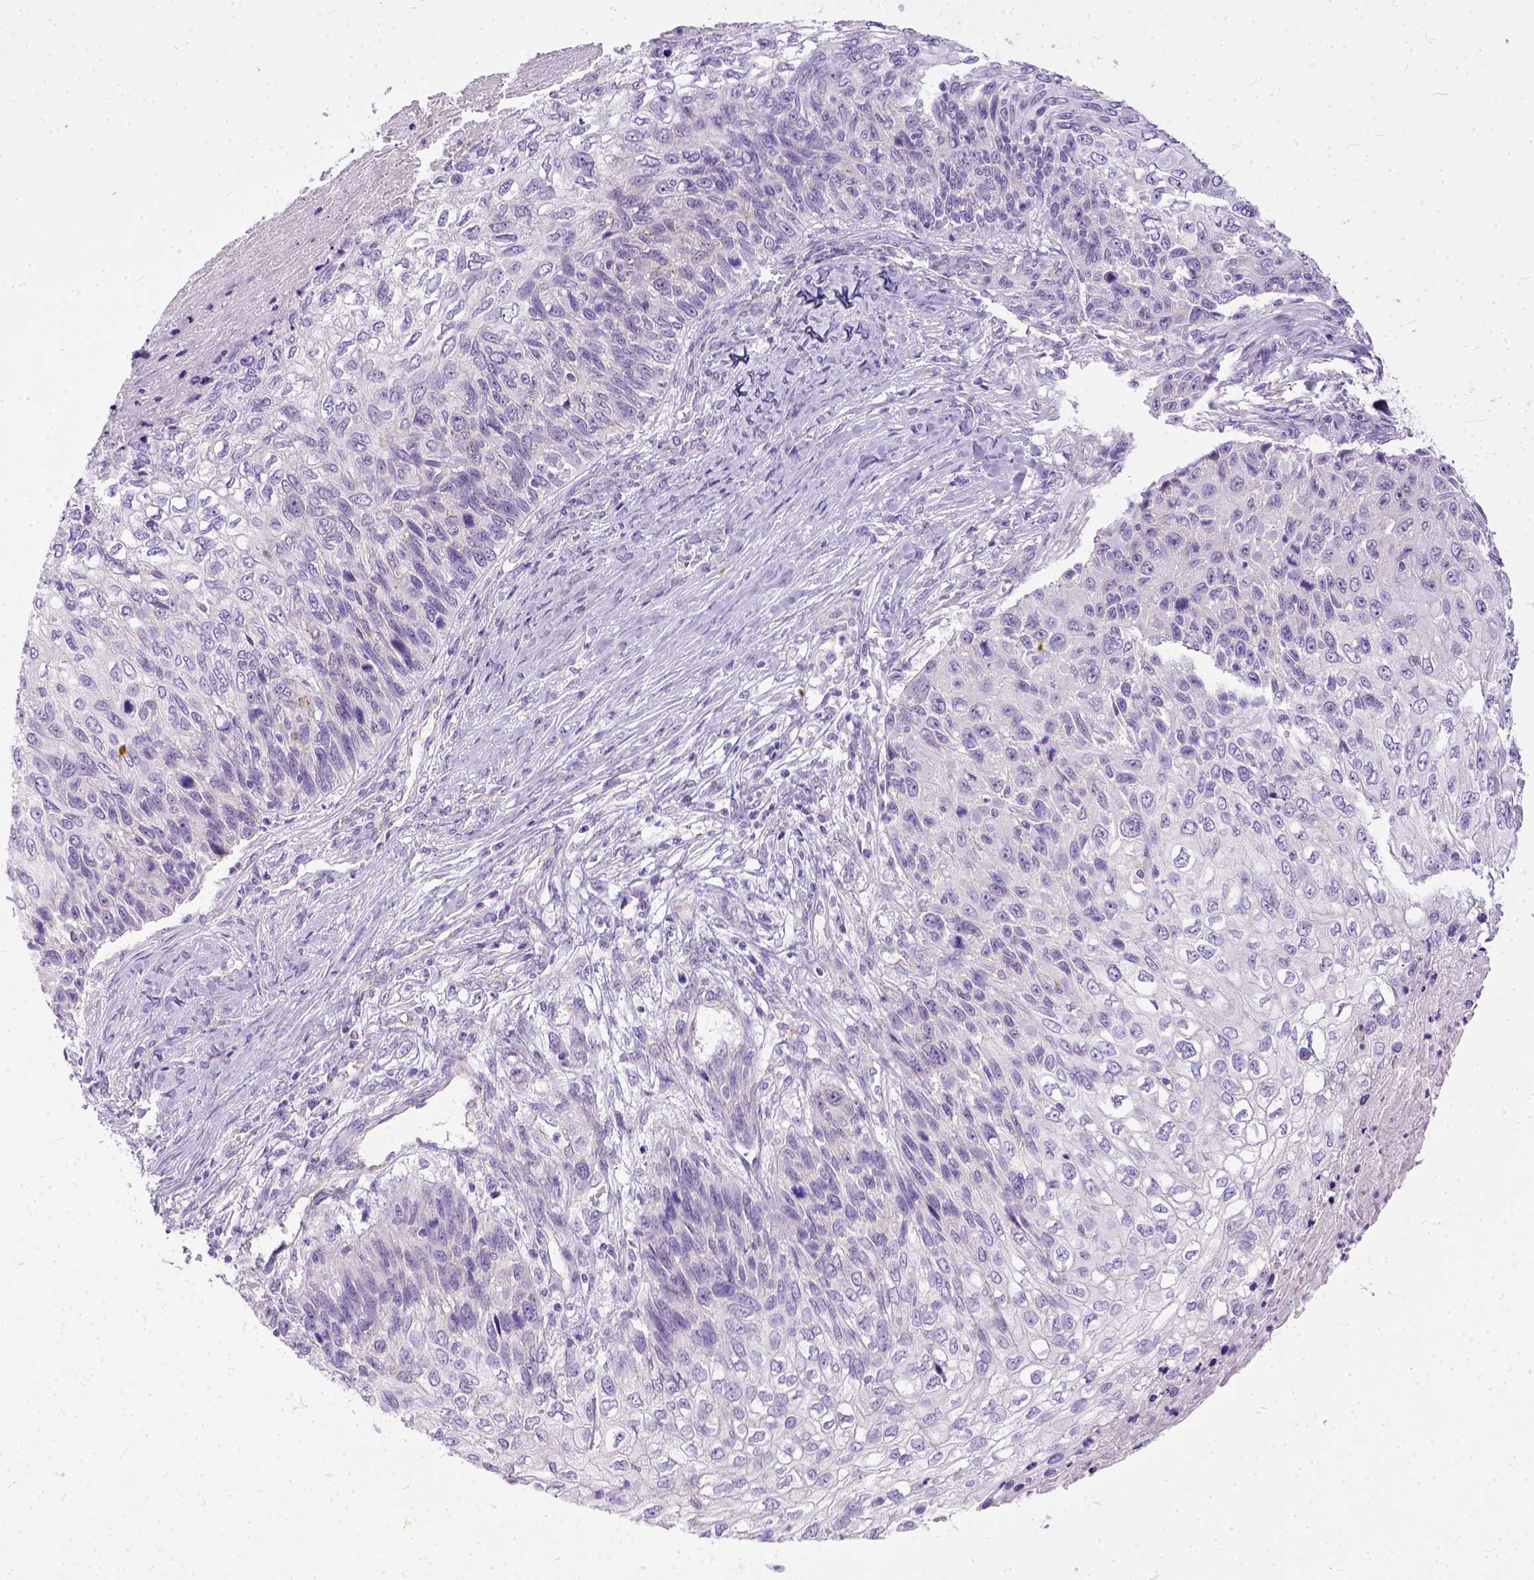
{"staining": {"intensity": "negative", "quantity": "none", "location": "none"}, "tissue": "skin cancer", "cell_type": "Tumor cells", "image_type": "cancer", "snomed": [{"axis": "morphology", "description": "Squamous cell carcinoma, NOS"}, {"axis": "topography", "description": "Skin"}], "caption": "Immunohistochemistry image of skin cancer stained for a protein (brown), which exhibits no expression in tumor cells.", "gene": "ADGRF1", "patient": {"sex": "male", "age": 92}}